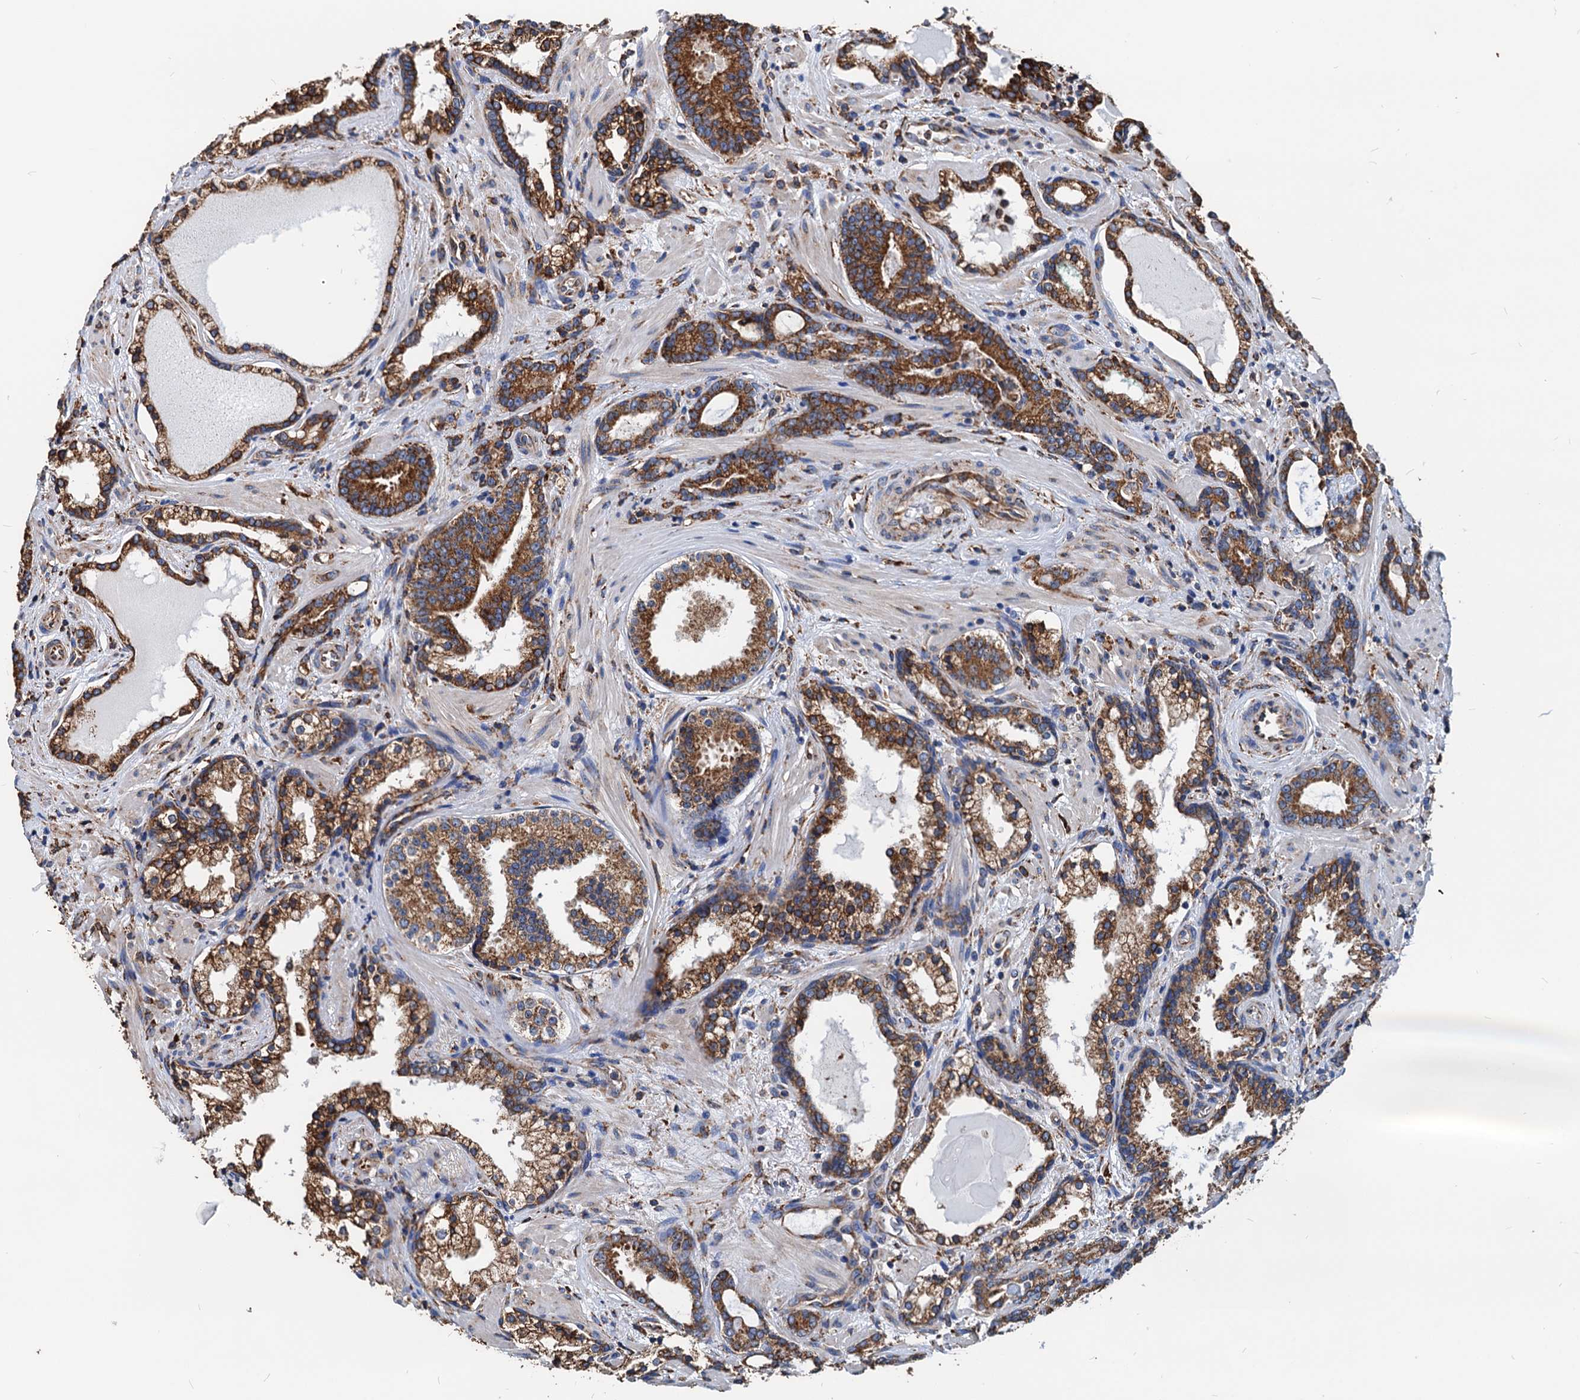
{"staining": {"intensity": "strong", "quantity": ">75%", "location": "cytoplasmic/membranous"}, "tissue": "prostate cancer", "cell_type": "Tumor cells", "image_type": "cancer", "snomed": [{"axis": "morphology", "description": "Adenocarcinoma, High grade"}, {"axis": "topography", "description": "Prostate"}], "caption": "This image displays prostate cancer (adenocarcinoma (high-grade)) stained with IHC to label a protein in brown. The cytoplasmic/membranous of tumor cells show strong positivity for the protein. Nuclei are counter-stained blue.", "gene": "HSPA5", "patient": {"sex": "male", "age": 58}}